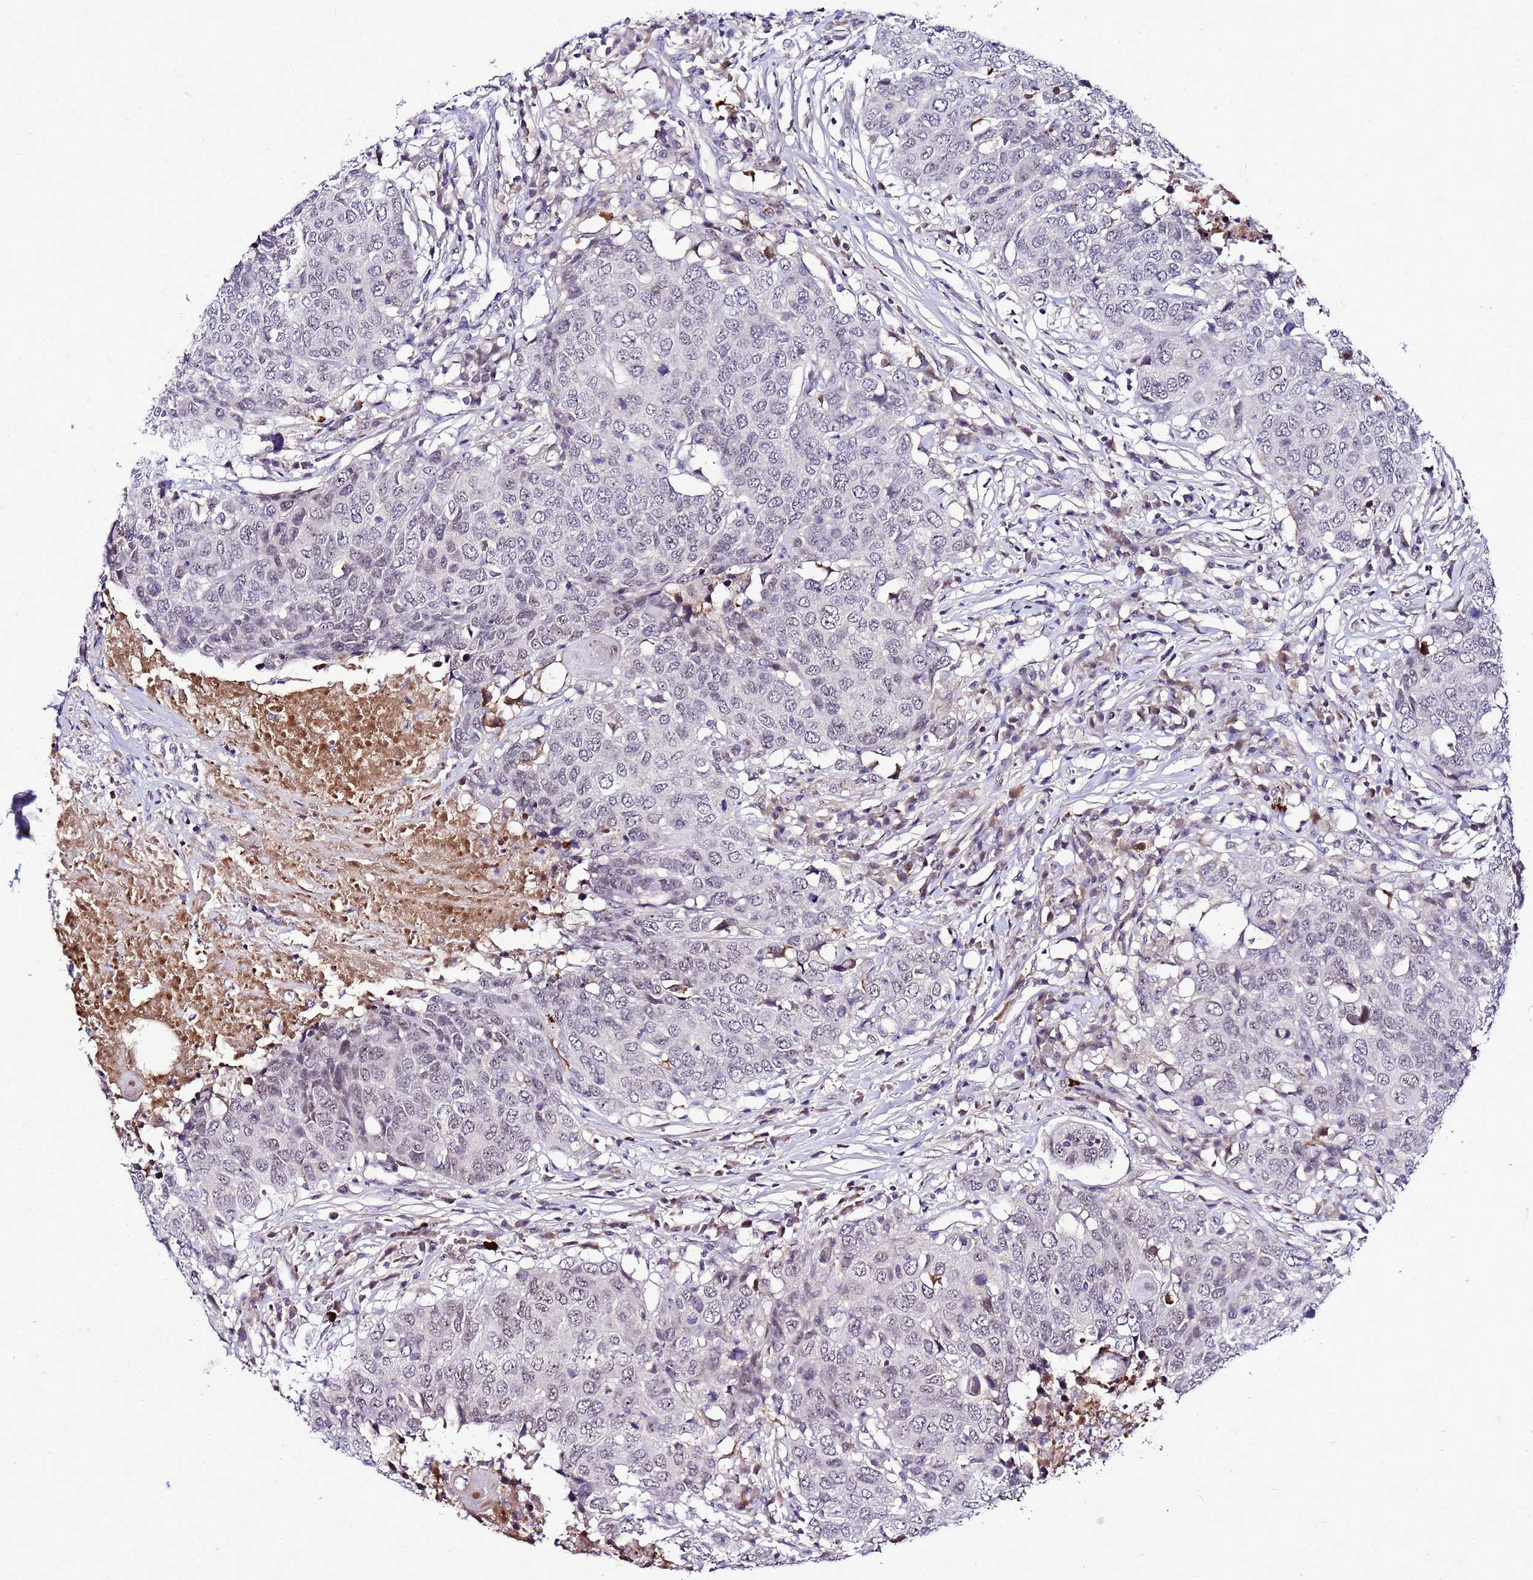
{"staining": {"intensity": "weak", "quantity": "<25%", "location": "nuclear"}, "tissue": "head and neck cancer", "cell_type": "Tumor cells", "image_type": "cancer", "snomed": [{"axis": "morphology", "description": "Squamous cell carcinoma, NOS"}, {"axis": "topography", "description": "Head-Neck"}], "caption": "DAB (3,3'-diaminobenzidine) immunohistochemical staining of human head and neck squamous cell carcinoma demonstrates no significant positivity in tumor cells.", "gene": "C19orf47", "patient": {"sex": "male", "age": 66}}